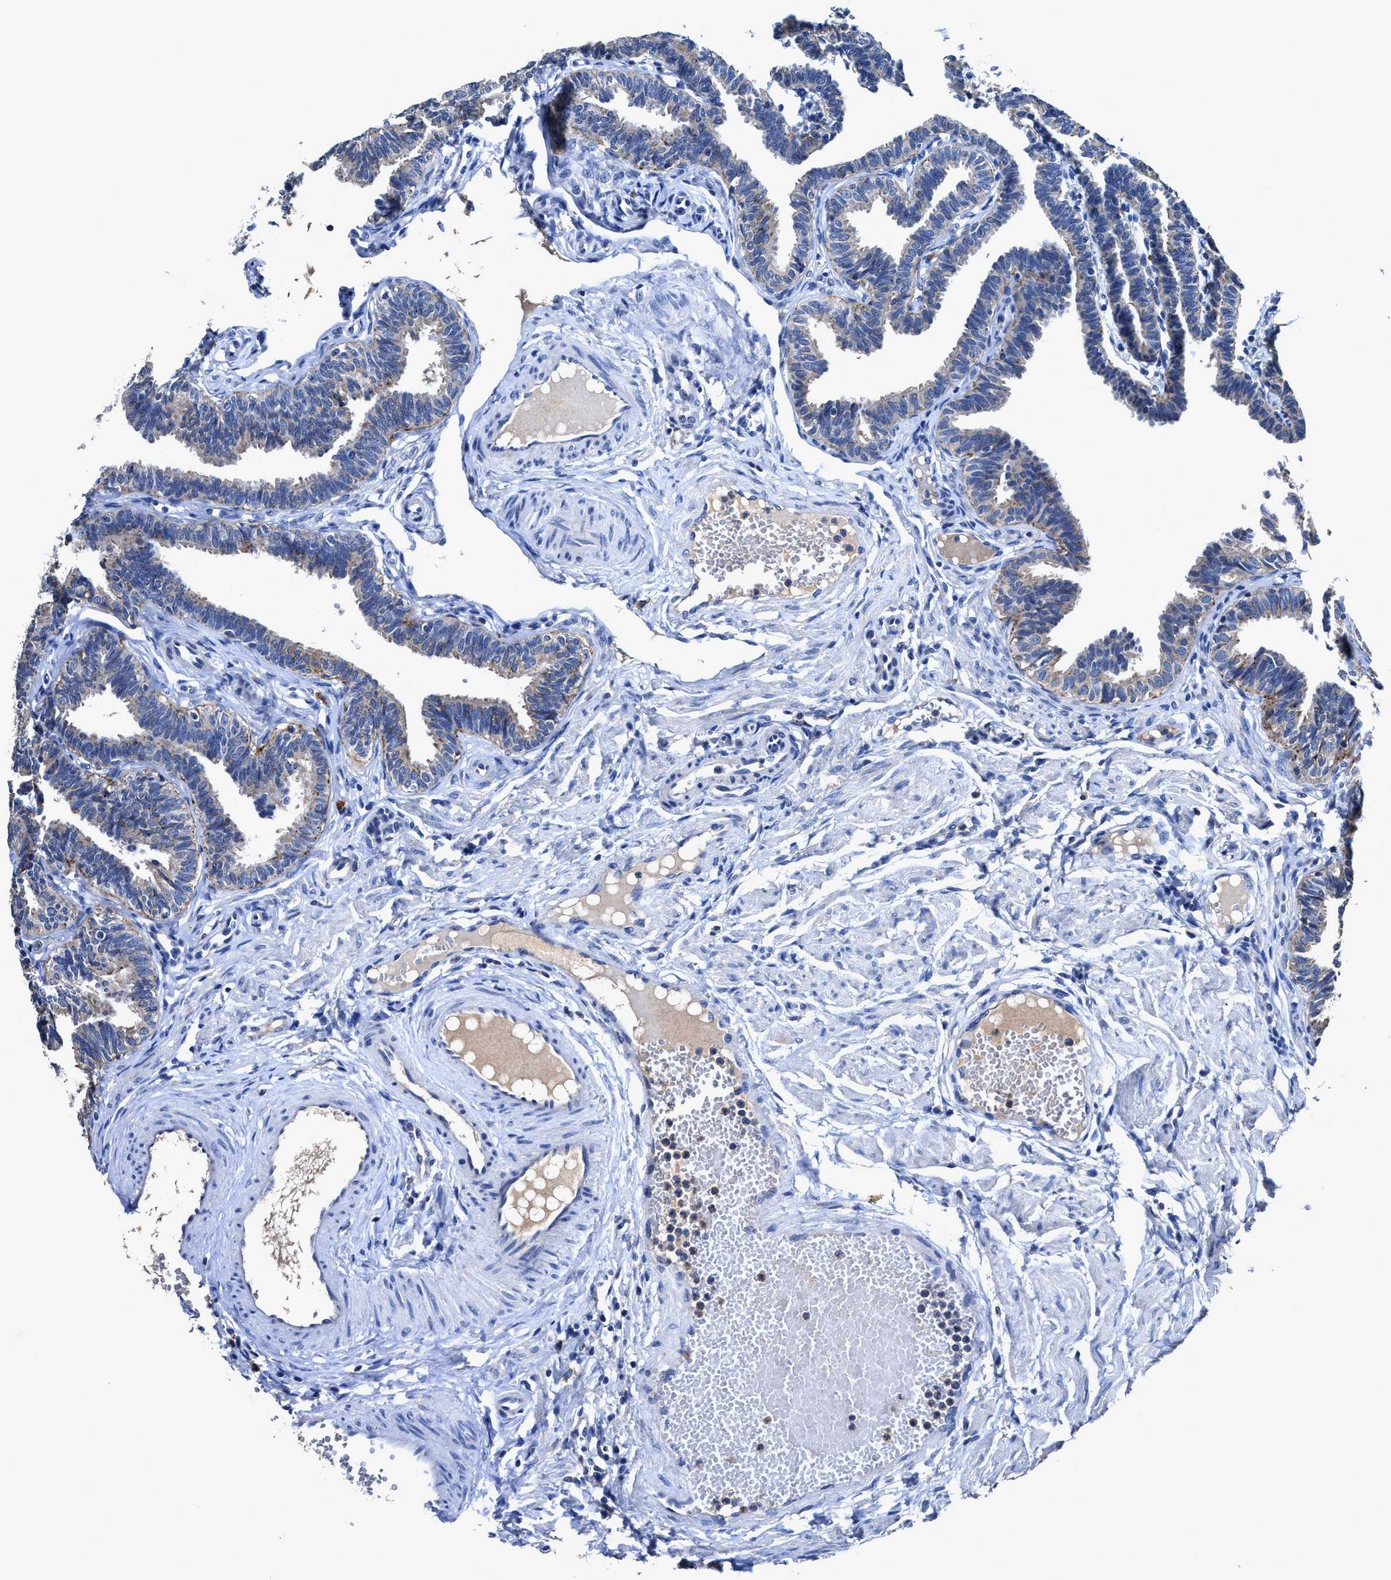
{"staining": {"intensity": "weak", "quantity": "<25%", "location": "cytoplasmic/membranous"}, "tissue": "fallopian tube", "cell_type": "Glandular cells", "image_type": "normal", "snomed": [{"axis": "morphology", "description": "Normal tissue, NOS"}, {"axis": "topography", "description": "Fallopian tube"}, {"axis": "topography", "description": "Ovary"}], "caption": "An image of fallopian tube stained for a protein shows no brown staining in glandular cells. Nuclei are stained in blue.", "gene": "UBR4", "patient": {"sex": "female", "age": 23}}